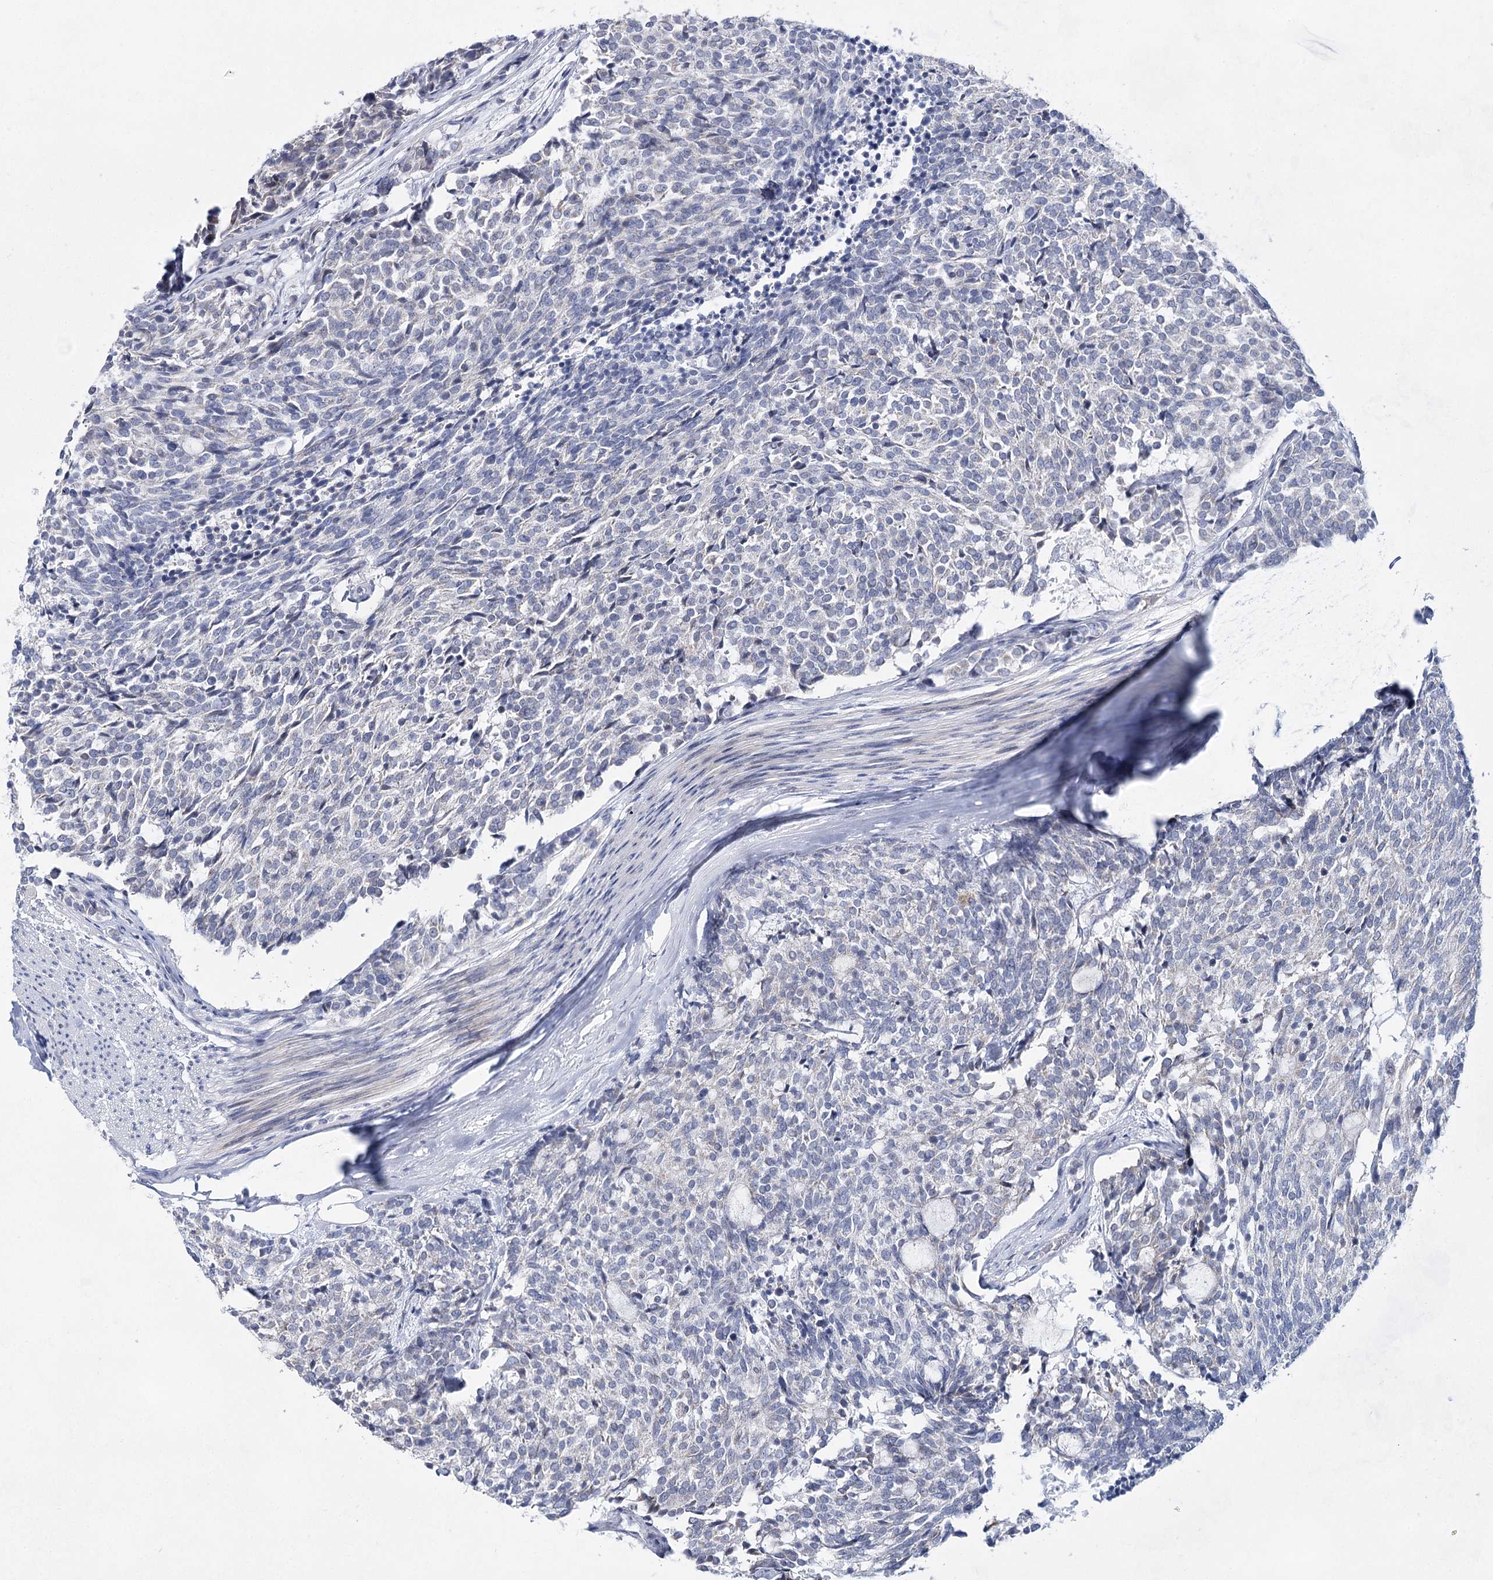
{"staining": {"intensity": "negative", "quantity": "none", "location": "none"}, "tissue": "carcinoid", "cell_type": "Tumor cells", "image_type": "cancer", "snomed": [{"axis": "morphology", "description": "Carcinoid, malignant, NOS"}, {"axis": "topography", "description": "Pancreas"}], "caption": "Tumor cells are negative for protein expression in human carcinoid.", "gene": "BPHL", "patient": {"sex": "female", "age": 54}}